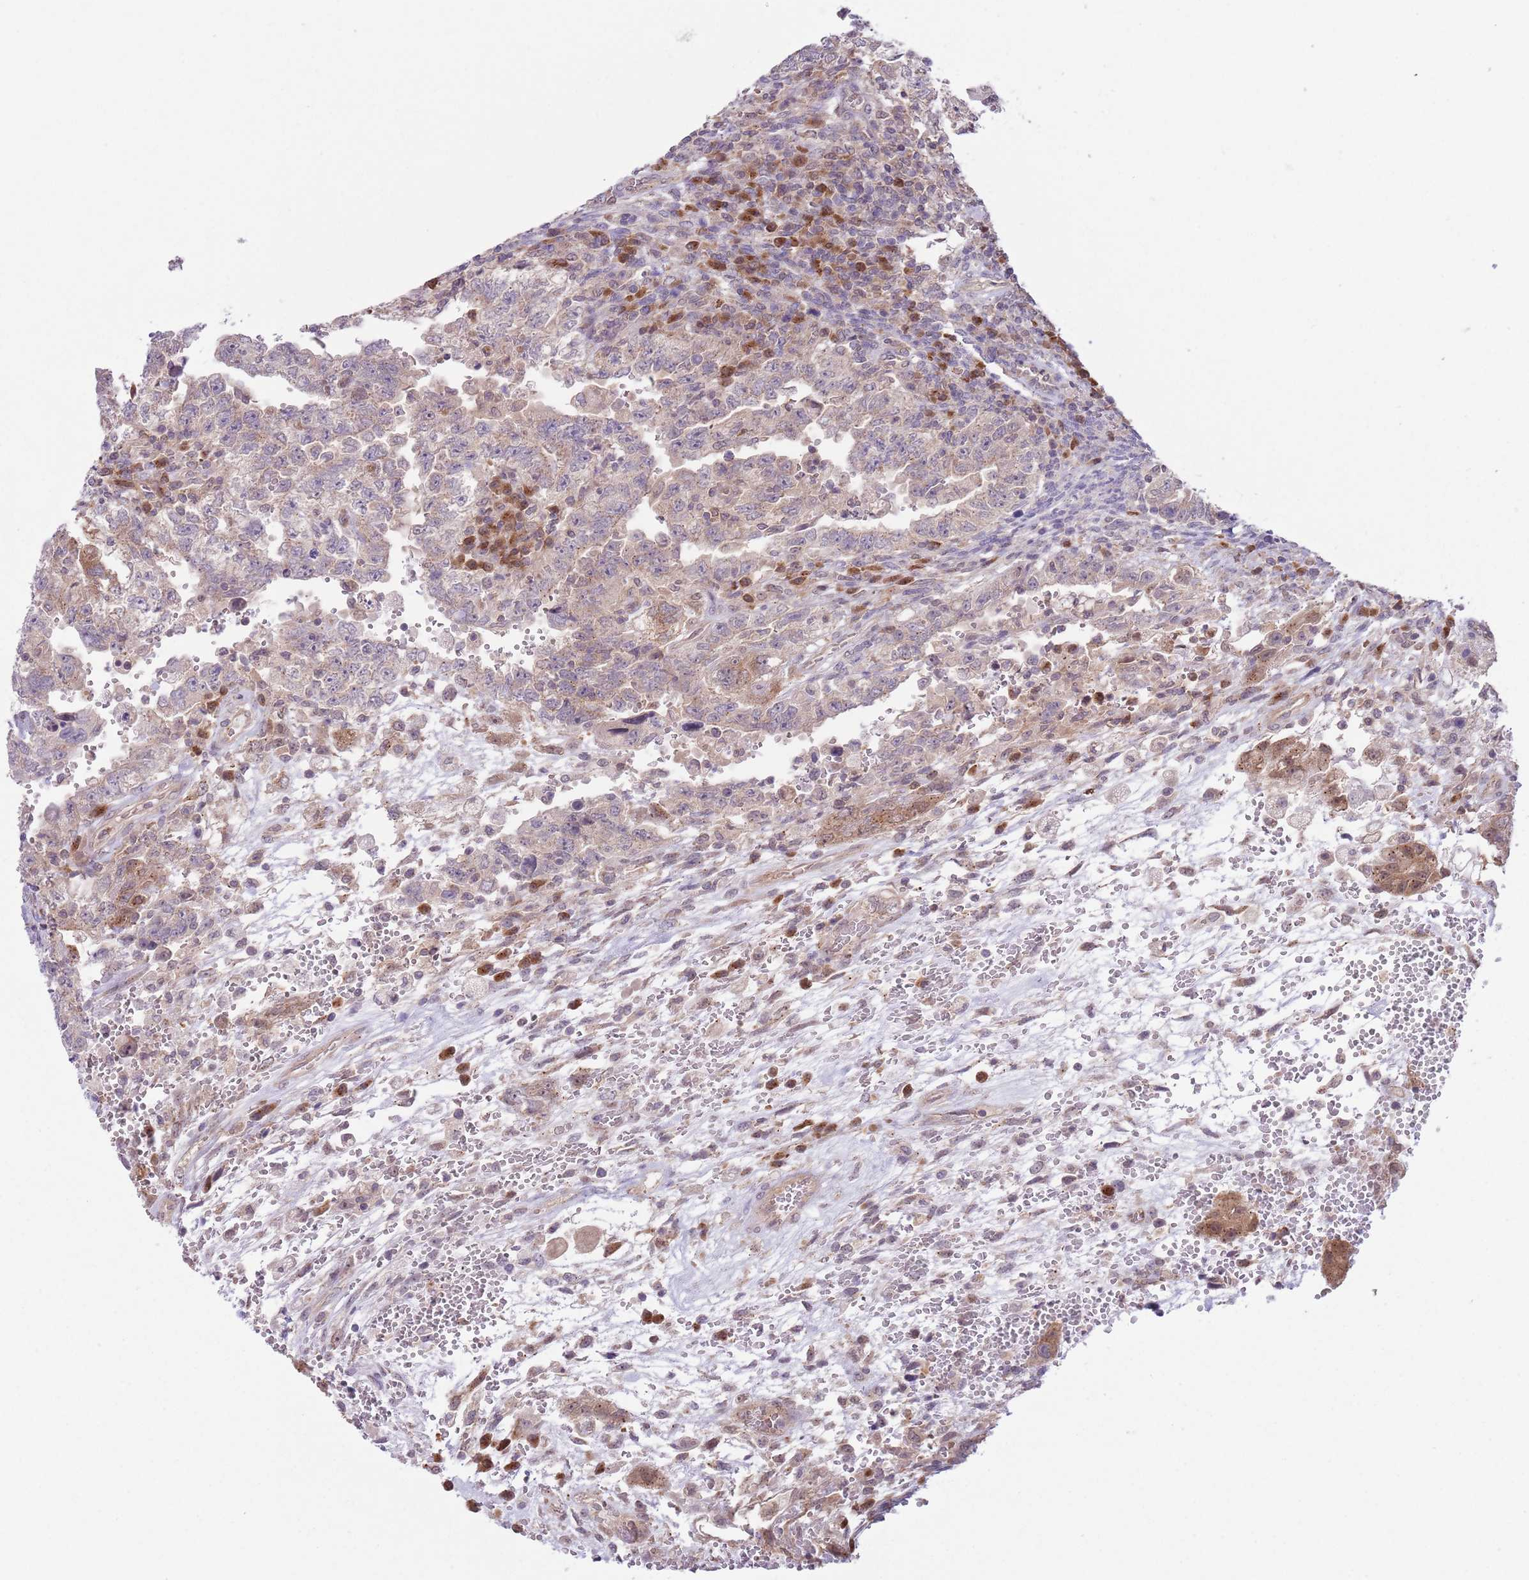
{"staining": {"intensity": "weak", "quantity": "<25%", "location": "cytoplasmic/membranous"}, "tissue": "testis cancer", "cell_type": "Tumor cells", "image_type": "cancer", "snomed": [{"axis": "morphology", "description": "Carcinoma, Embryonal, NOS"}, {"axis": "topography", "description": "Testis"}], "caption": "A histopathology image of human testis cancer is negative for staining in tumor cells. The staining was performed using DAB (3,3'-diaminobenzidine) to visualize the protein expression in brown, while the nuclei were stained in blue with hematoxylin (Magnification: 20x).", "gene": "COPE", "patient": {"sex": "male", "age": 26}}